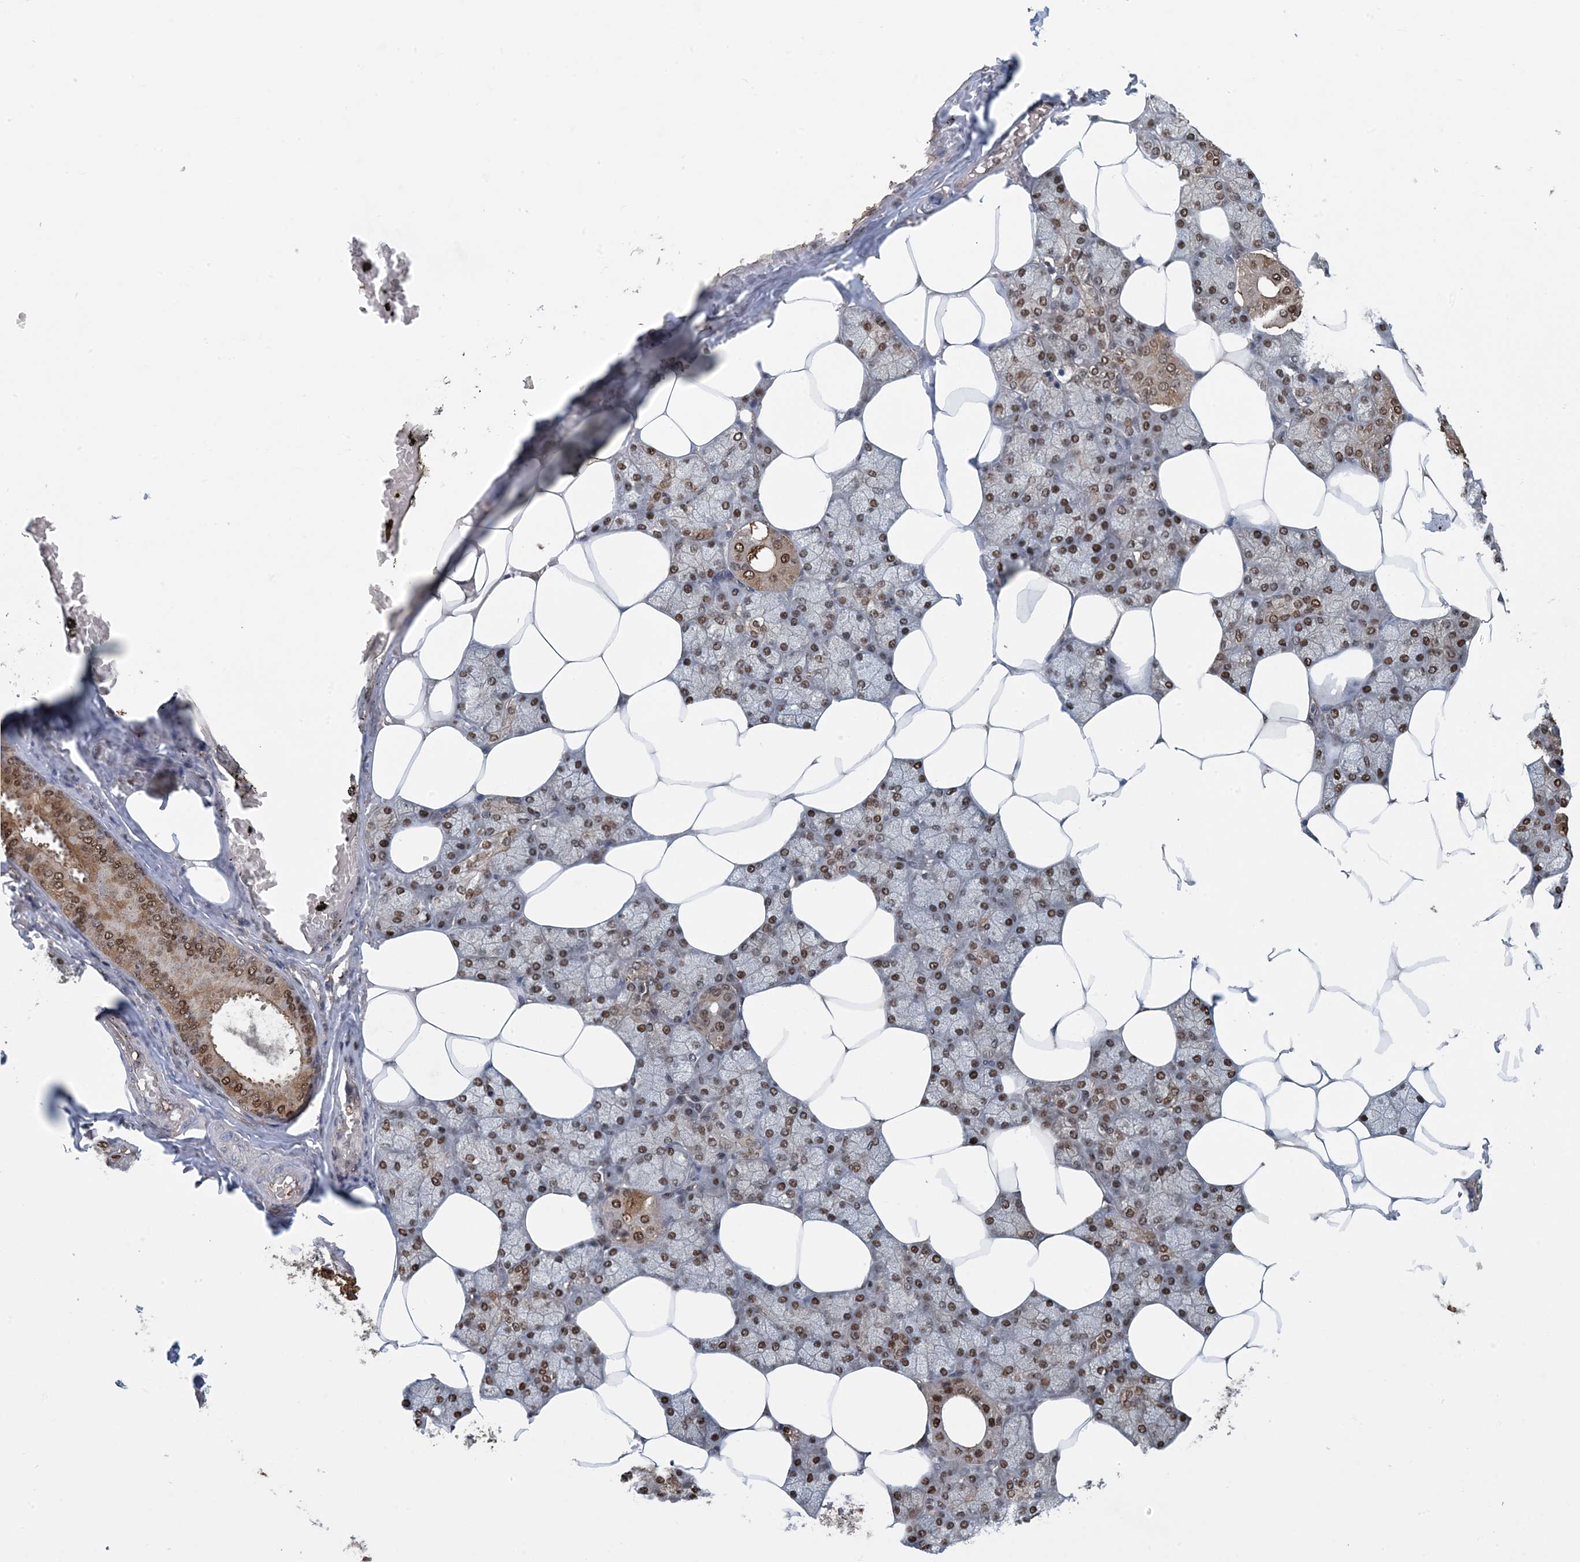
{"staining": {"intensity": "strong", "quantity": ">75%", "location": "cytoplasmic/membranous,nuclear"}, "tissue": "salivary gland", "cell_type": "Glandular cells", "image_type": "normal", "snomed": [{"axis": "morphology", "description": "Normal tissue, NOS"}, {"axis": "topography", "description": "Salivary gland"}], "caption": "Immunohistochemical staining of unremarkable salivary gland shows high levels of strong cytoplasmic/membranous,nuclear staining in approximately >75% of glandular cells. The staining is performed using DAB (3,3'-diaminobenzidine) brown chromogen to label protein expression. The nuclei are counter-stained blue using hematoxylin.", "gene": "HIKESHI", "patient": {"sex": "male", "age": 62}}